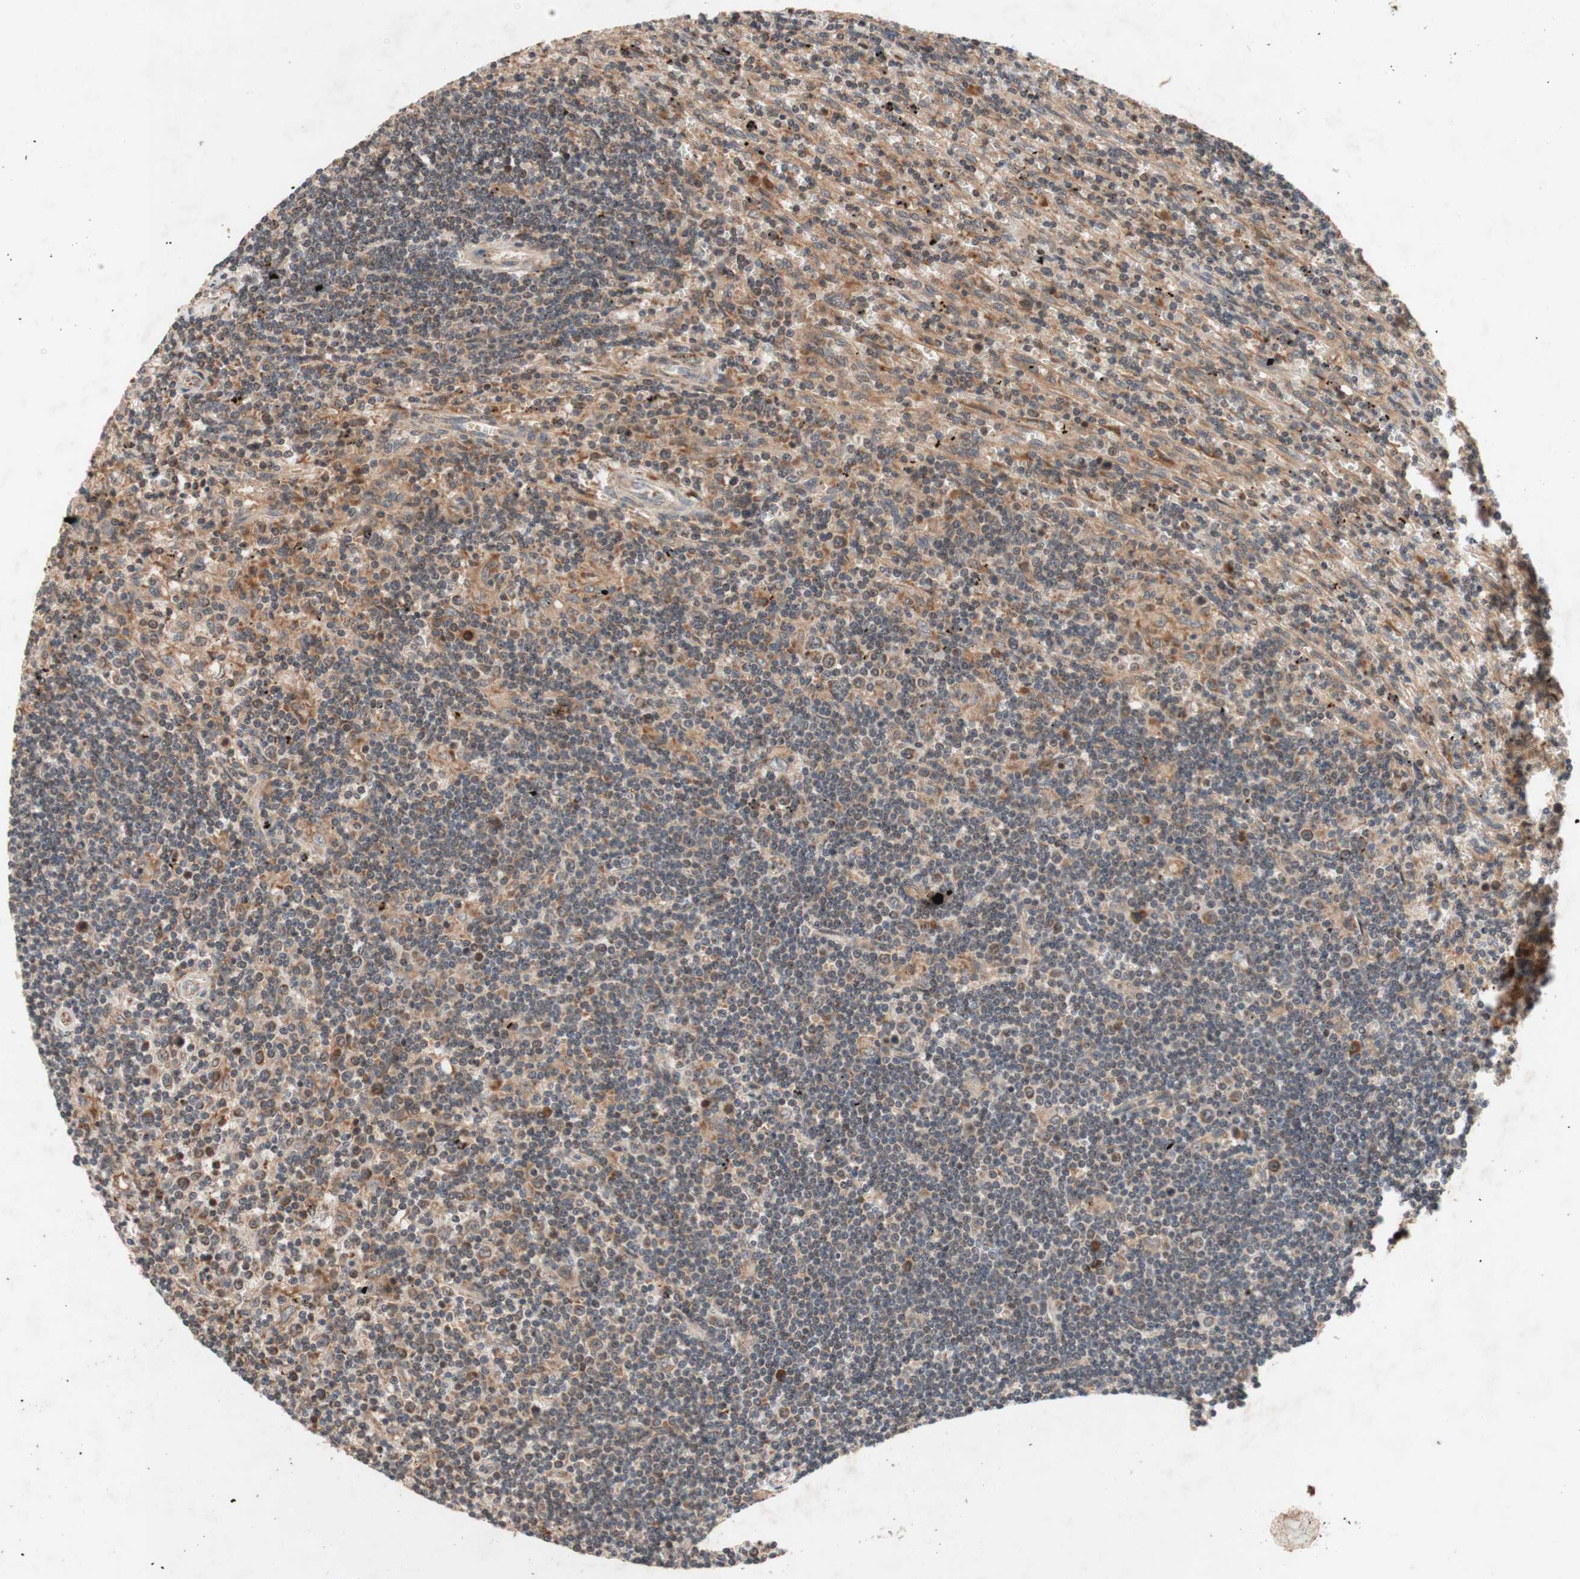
{"staining": {"intensity": "moderate", "quantity": "25%-75%", "location": "cytoplasmic/membranous"}, "tissue": "lymphoma", "cell_type": "Tumor cells", "image_type": "cancer", "snomed": [{"axis": "morphology", "description": "Malignant lymphoma, non-Hodgkin's type, Low grade"}, {"axis": "topography", "description": "Spleen"}], "caption": "The histopathology image exhibits immunohistochemical staining of low-grade malignant lymphoma, non-Hodgkin's type. There is moderate cytoplasmic/membranous expression is present in approximately 25%-75% of tumor cells.", "gene": "DDOST", "patient": {"sex": "male", "age": 76}}